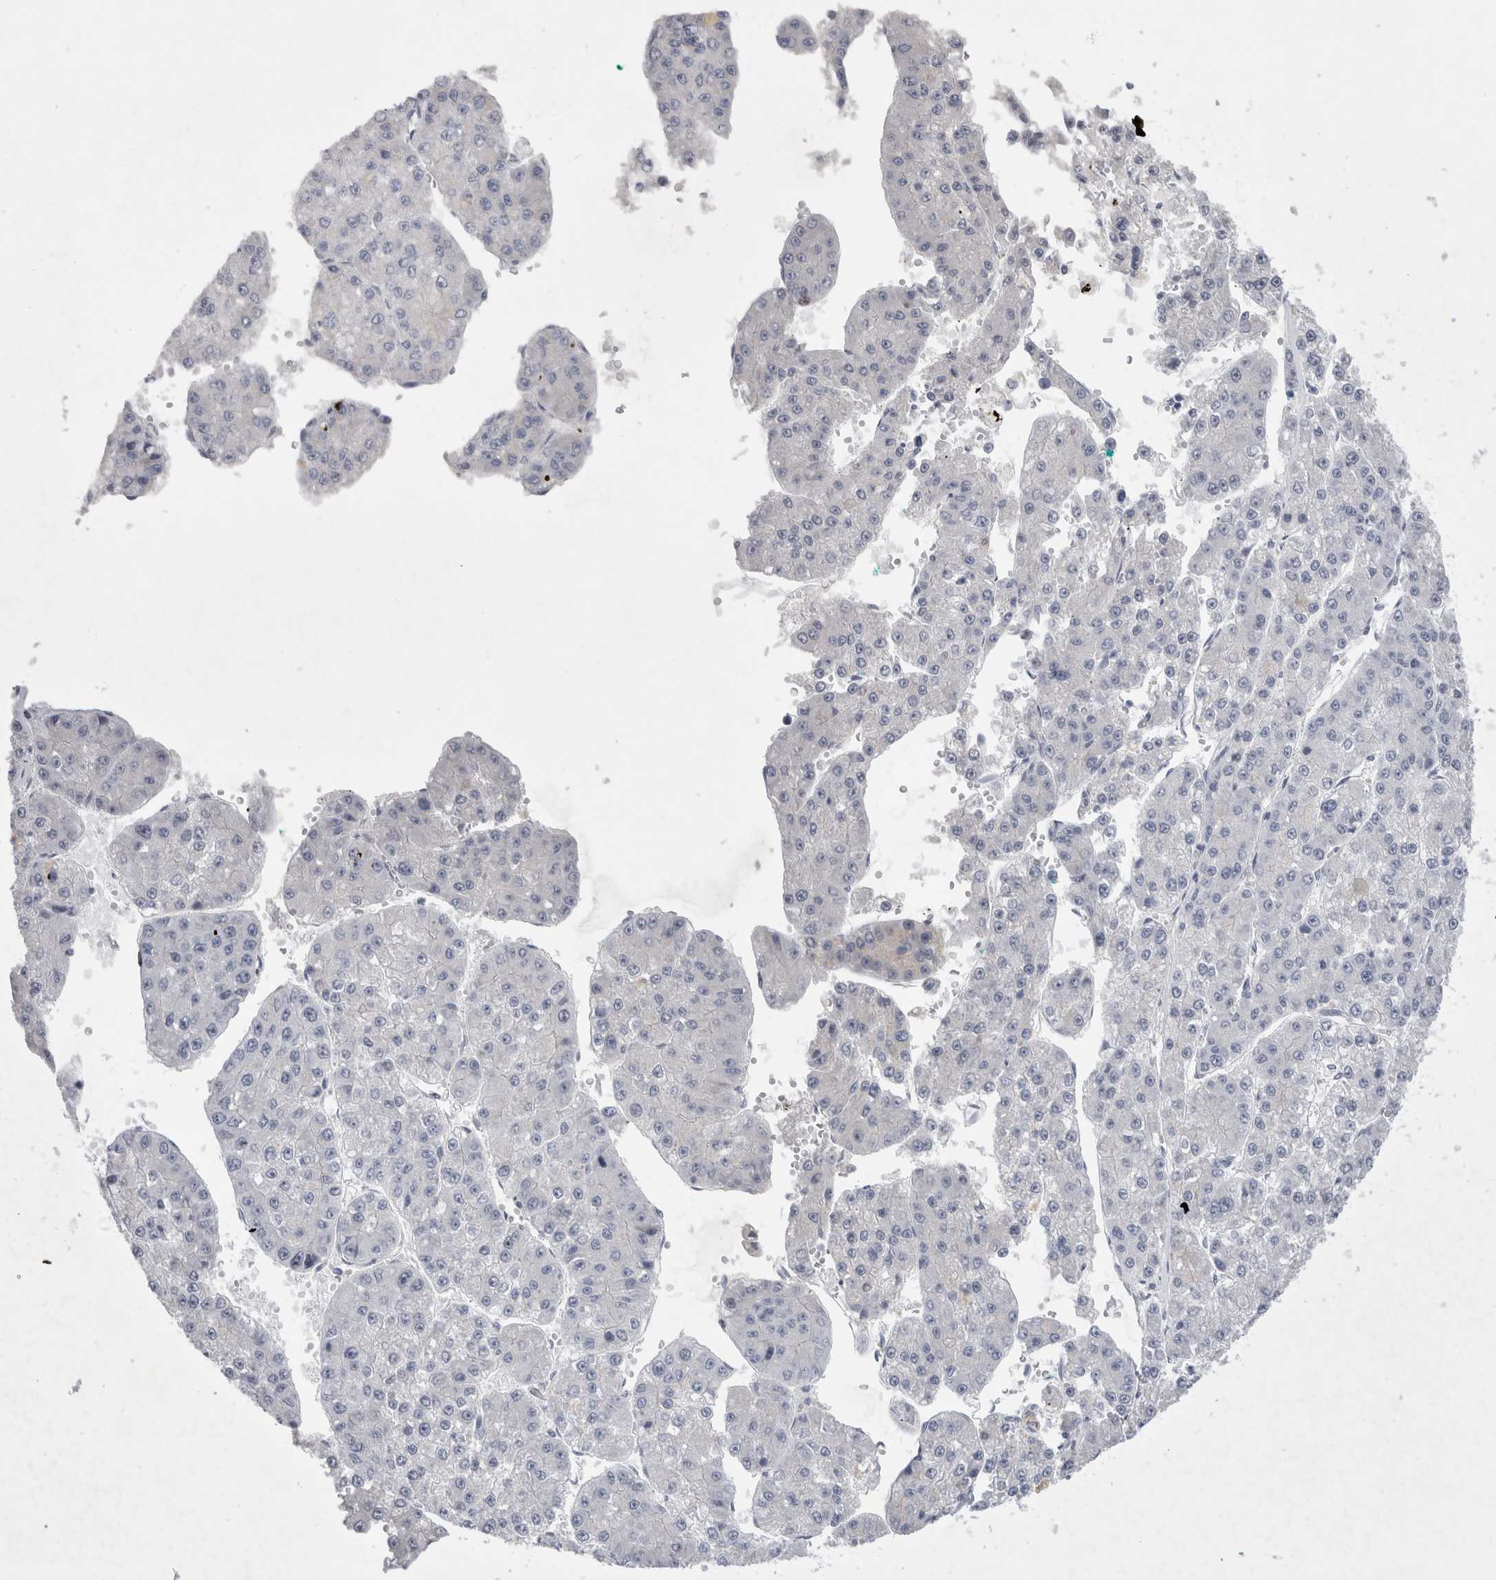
{"staining": {"intensity": "negative", "quantity": "none", "location": "none"}, "tissue": "liver cancer", "cell_type": "Tumor cells", "image_type": "cancer", "snomed": [{"axis": "morphology", "description": "Carcinoma, Hepatocellular, NOS"}, {"axis": "topography", "description": "Liver"}], "caption": "DAB (3,3'-diaminobenzidine) immunohistochemical staining of liver cancer (hepatocellular carcinoma) displays no significant staining in tumor cells. The staining is performed using DAB brown chromogen with nuclei counter-stained in using hematoxylin.", "gene": "KIF18B", "patient": {"sex": "female", "age": 73}}